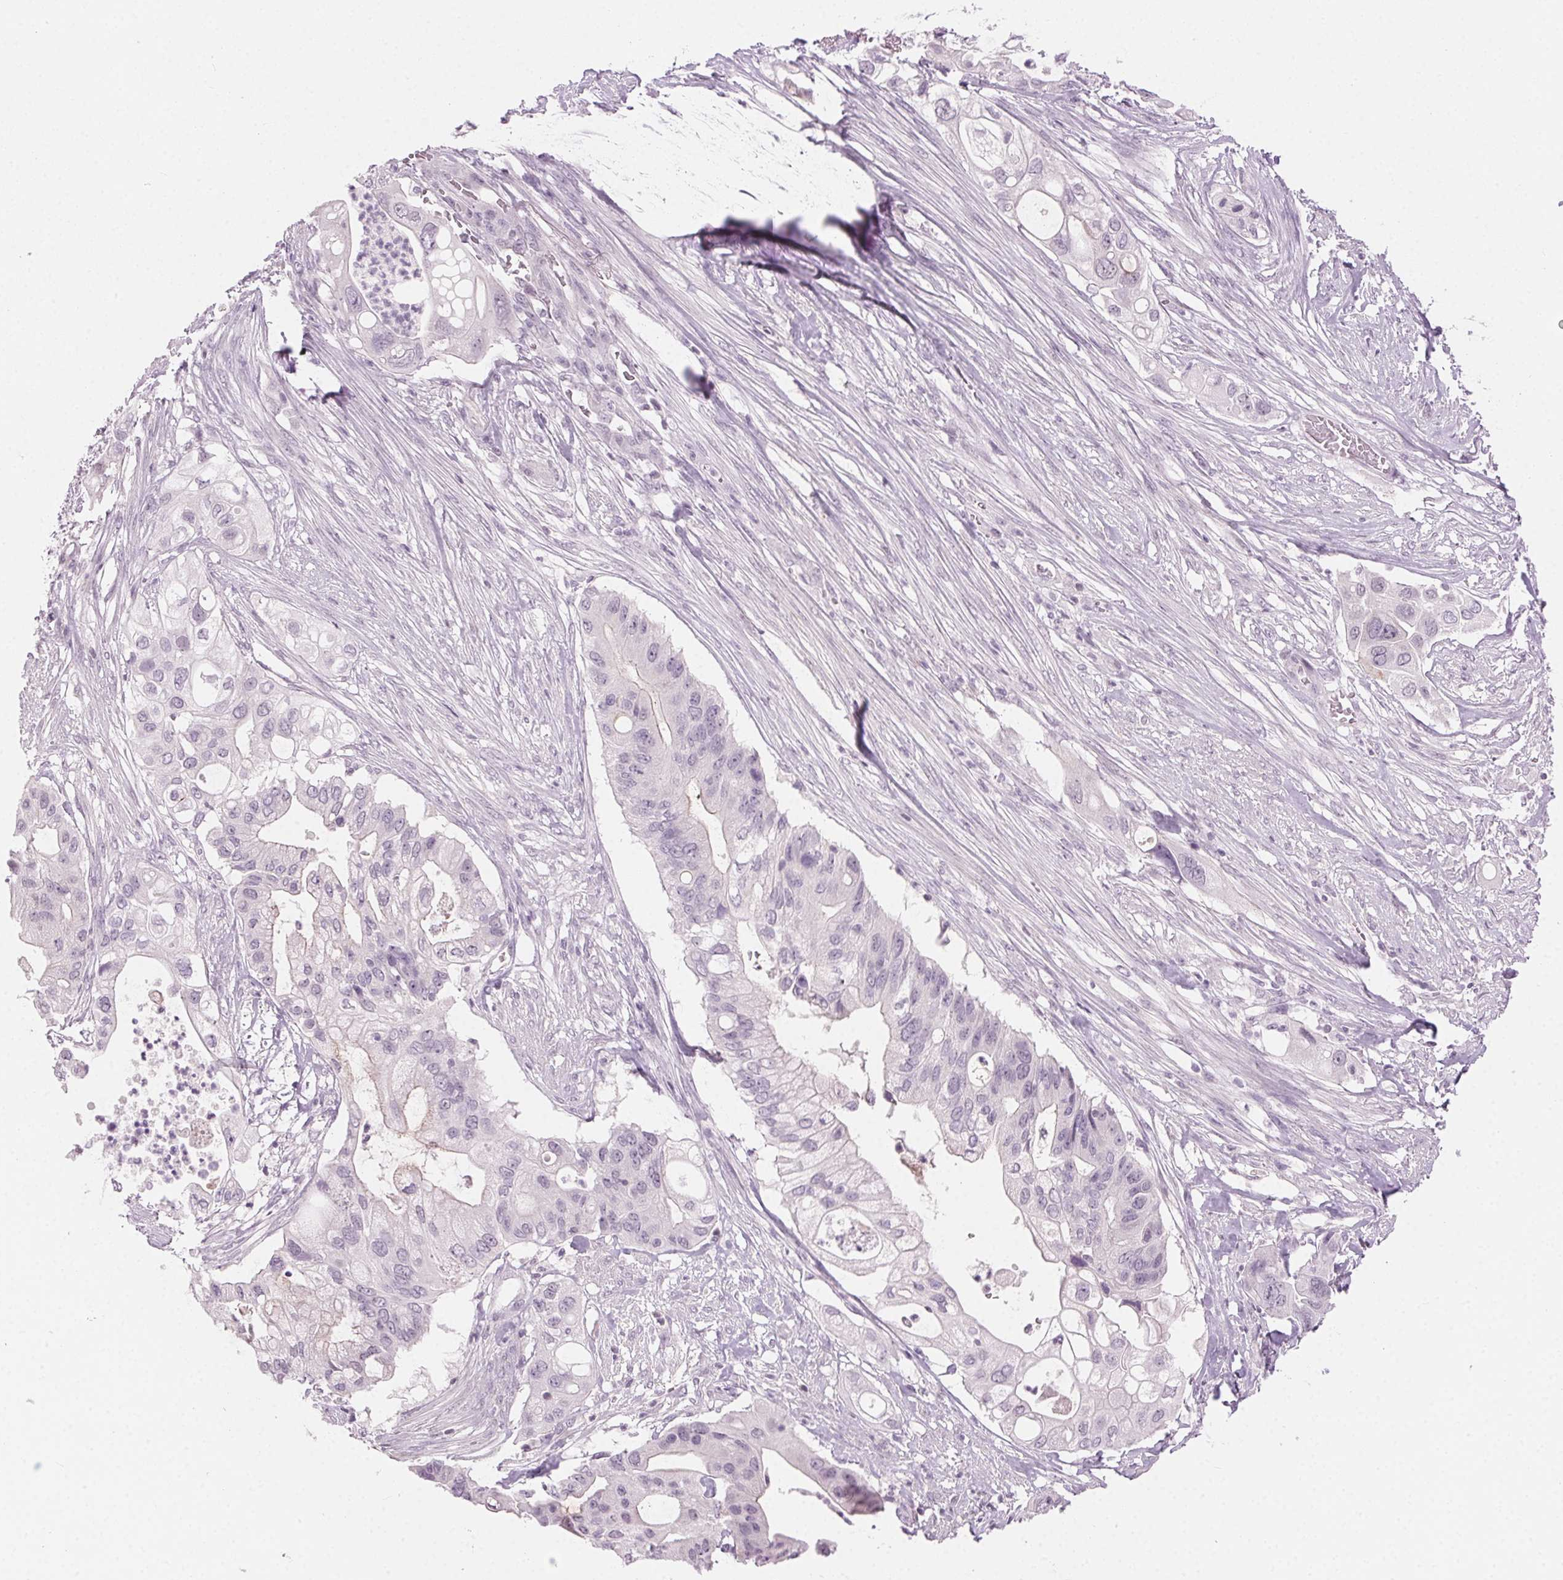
{"staining": {"intensity": "negative", "quantity": "none", "location": "none"}, "tissue": "pancreatic cancer", "cell_type": "Tumor cells", "image_type": "cancer", "snomed": [{"axis": "morphology", "description": "Adenocarcinoma, NOS"}, {"axis": "topography", "description": "Pancreas"}], "caption": "Pancreatic cancer was stained to show a protein in brown. There is no significant expression in tumor cells.", "gene": "HSF5", "patient": {"sex": "female", "age": 72}}